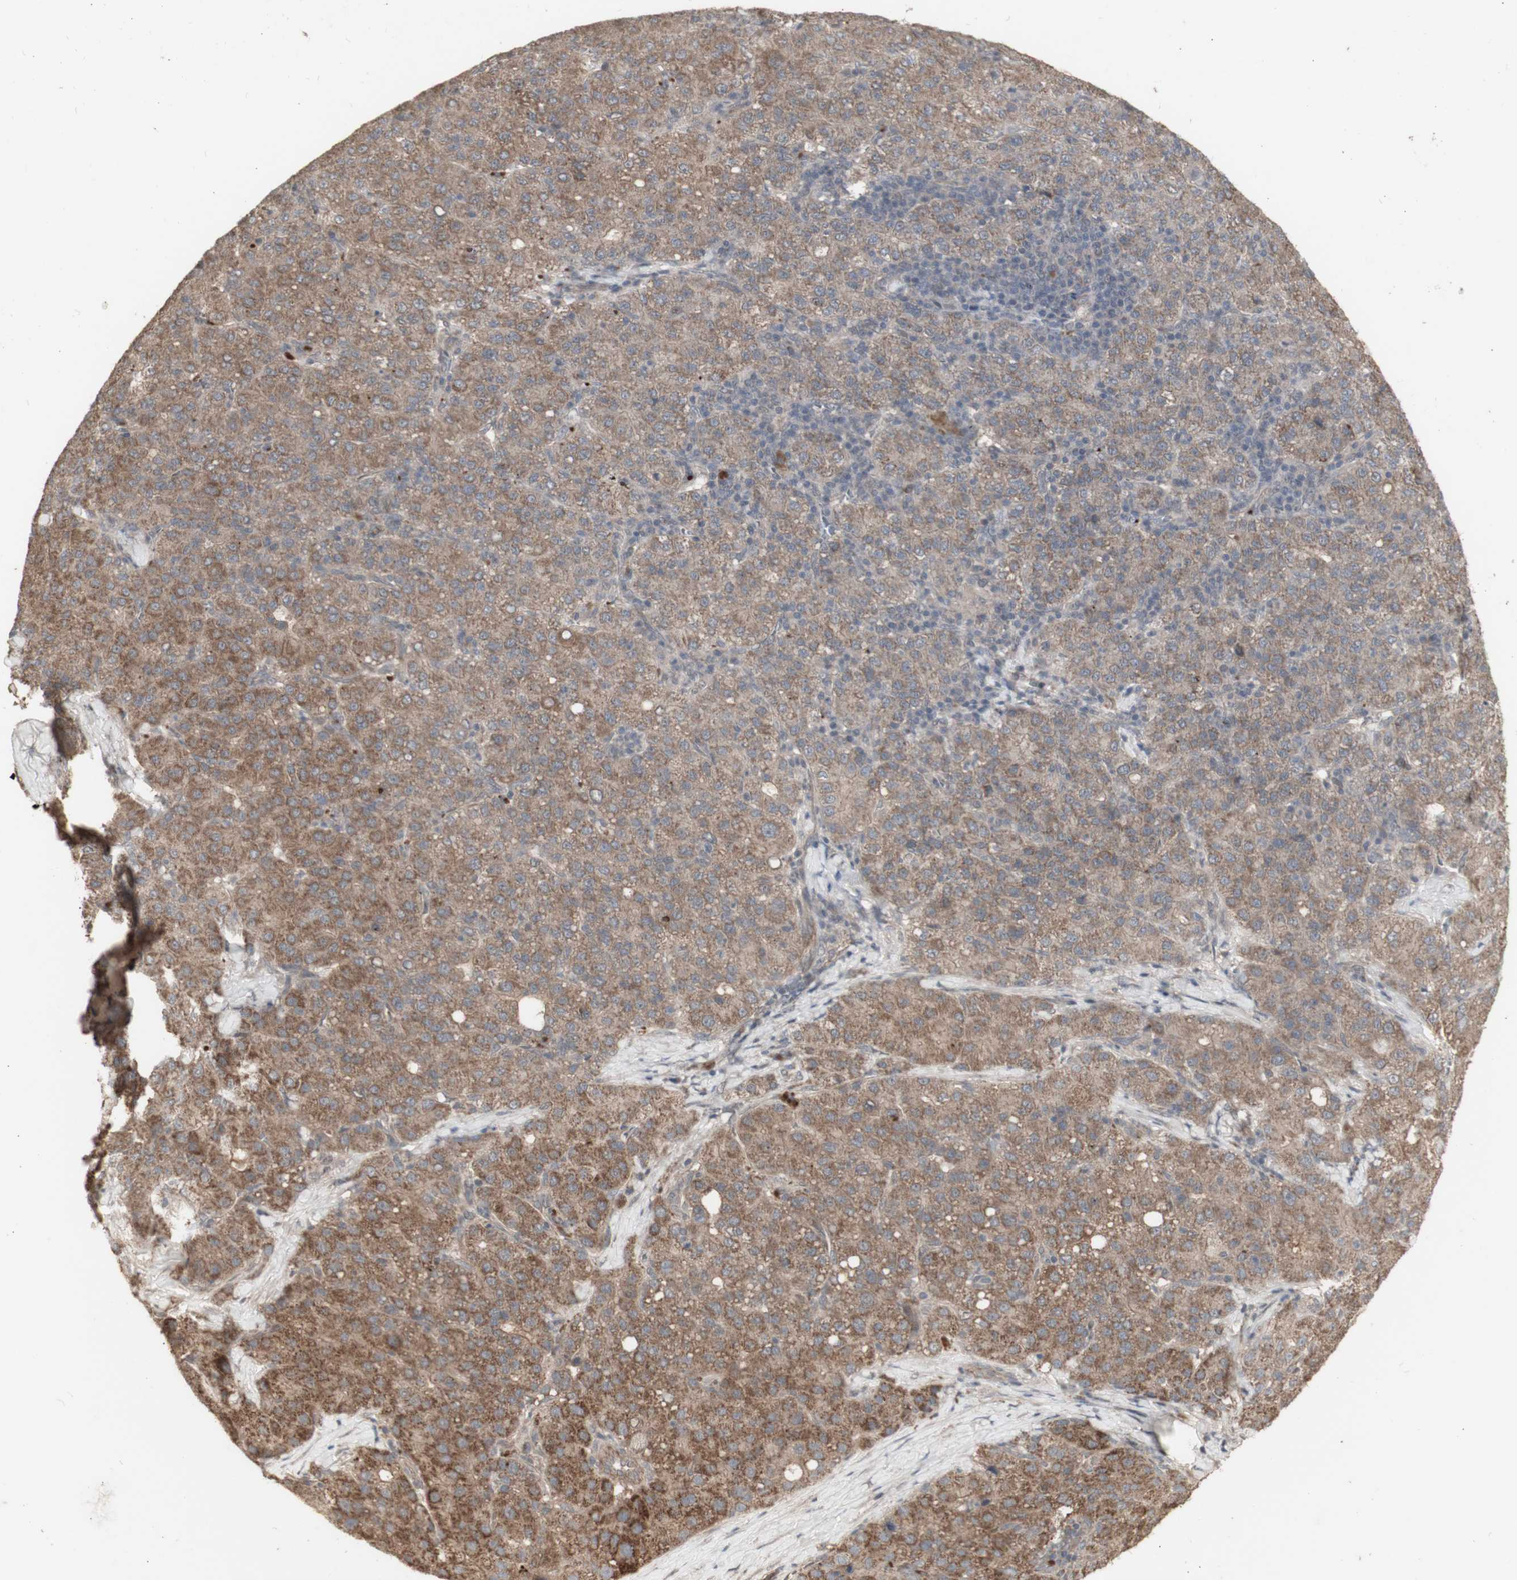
{"staining": {"intensity": "moderate", "quantity": "25%-75%", "location": "cytoplasmic/membranous"}, "tissue": "liver cancer", "cell_type": "Tumor cells", "image_type": "cancer", "snomed": [{"axis": "morphology", "description": "Carcinoma, Hepatocellular, NOS"}, {"axis": "topography", "description": "Liver"}], "caption": "IHC (DAB (3,3'-diaminobenzidine)) staining of human hepatocellular carcinoma (liver) exhibits moderate cytoplasmic/membranous protein expression in about 25%-75% of tumor cells. The staining was performed using DAB (3,3'-diaminobenzidine), with brown indicating positive protein expression. Nuclei are stained blue with hematoxylin.", "gene": "ALOX12", "patient": {"sex": "male", "age": 65}}